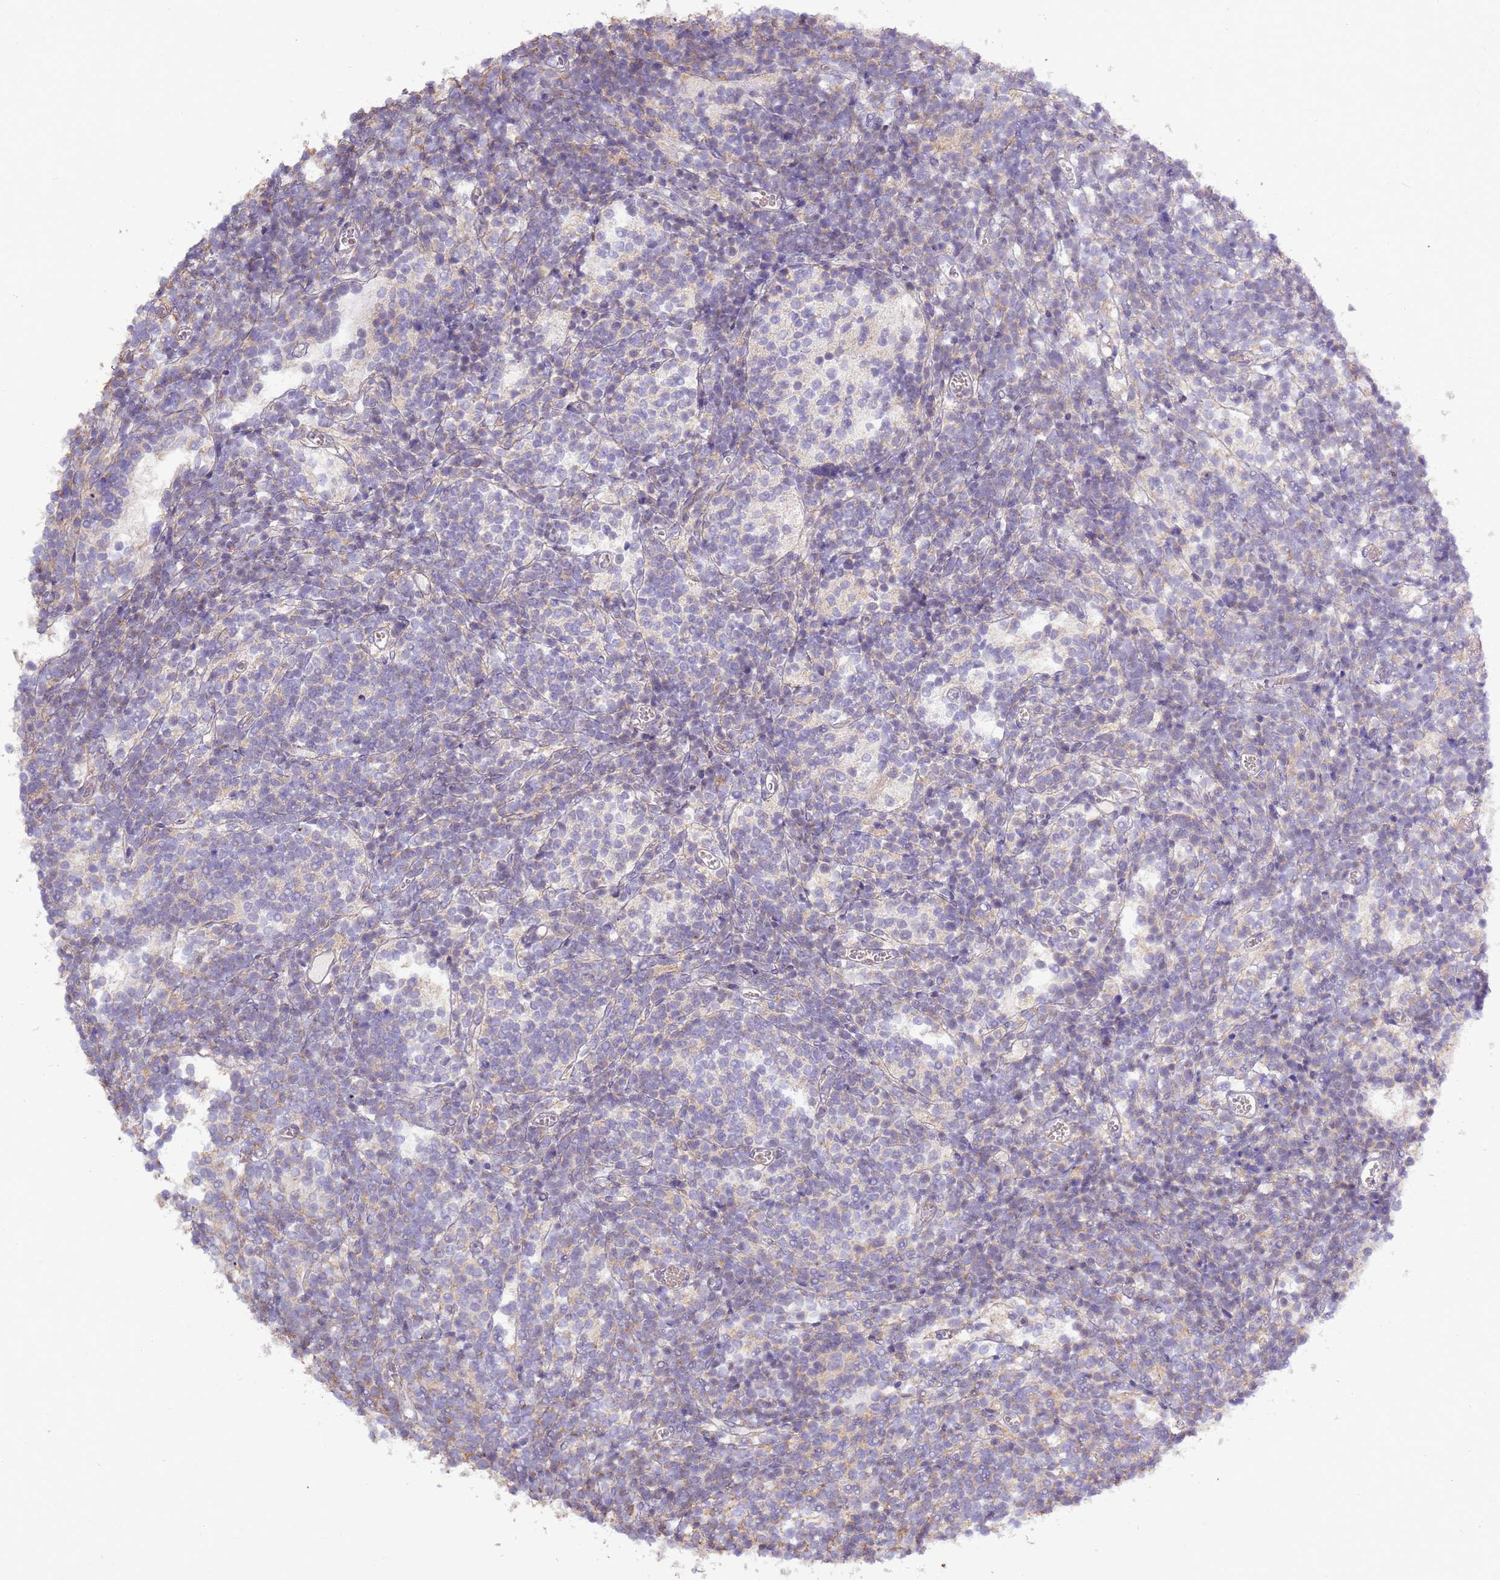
{"staining": {"intensity": "negative", "quantity": "none", "location": "none"}, "tissue": "glioma", "cell_type": "Tumor cells", "image_type": "cancer", "snomed": [{"axis": "morphology", "description": "Glioma, malignant, Low grade"}, {"axis": "topography", "description": "Brain"}], "caption": "Immunohistochemistry (IHC) micrograph of glioma stained for a protein (brown), which demonstrates no staining in tumor cells.", "gene": "EVA1B", "patient": {"sex": "female", "age": 1}}